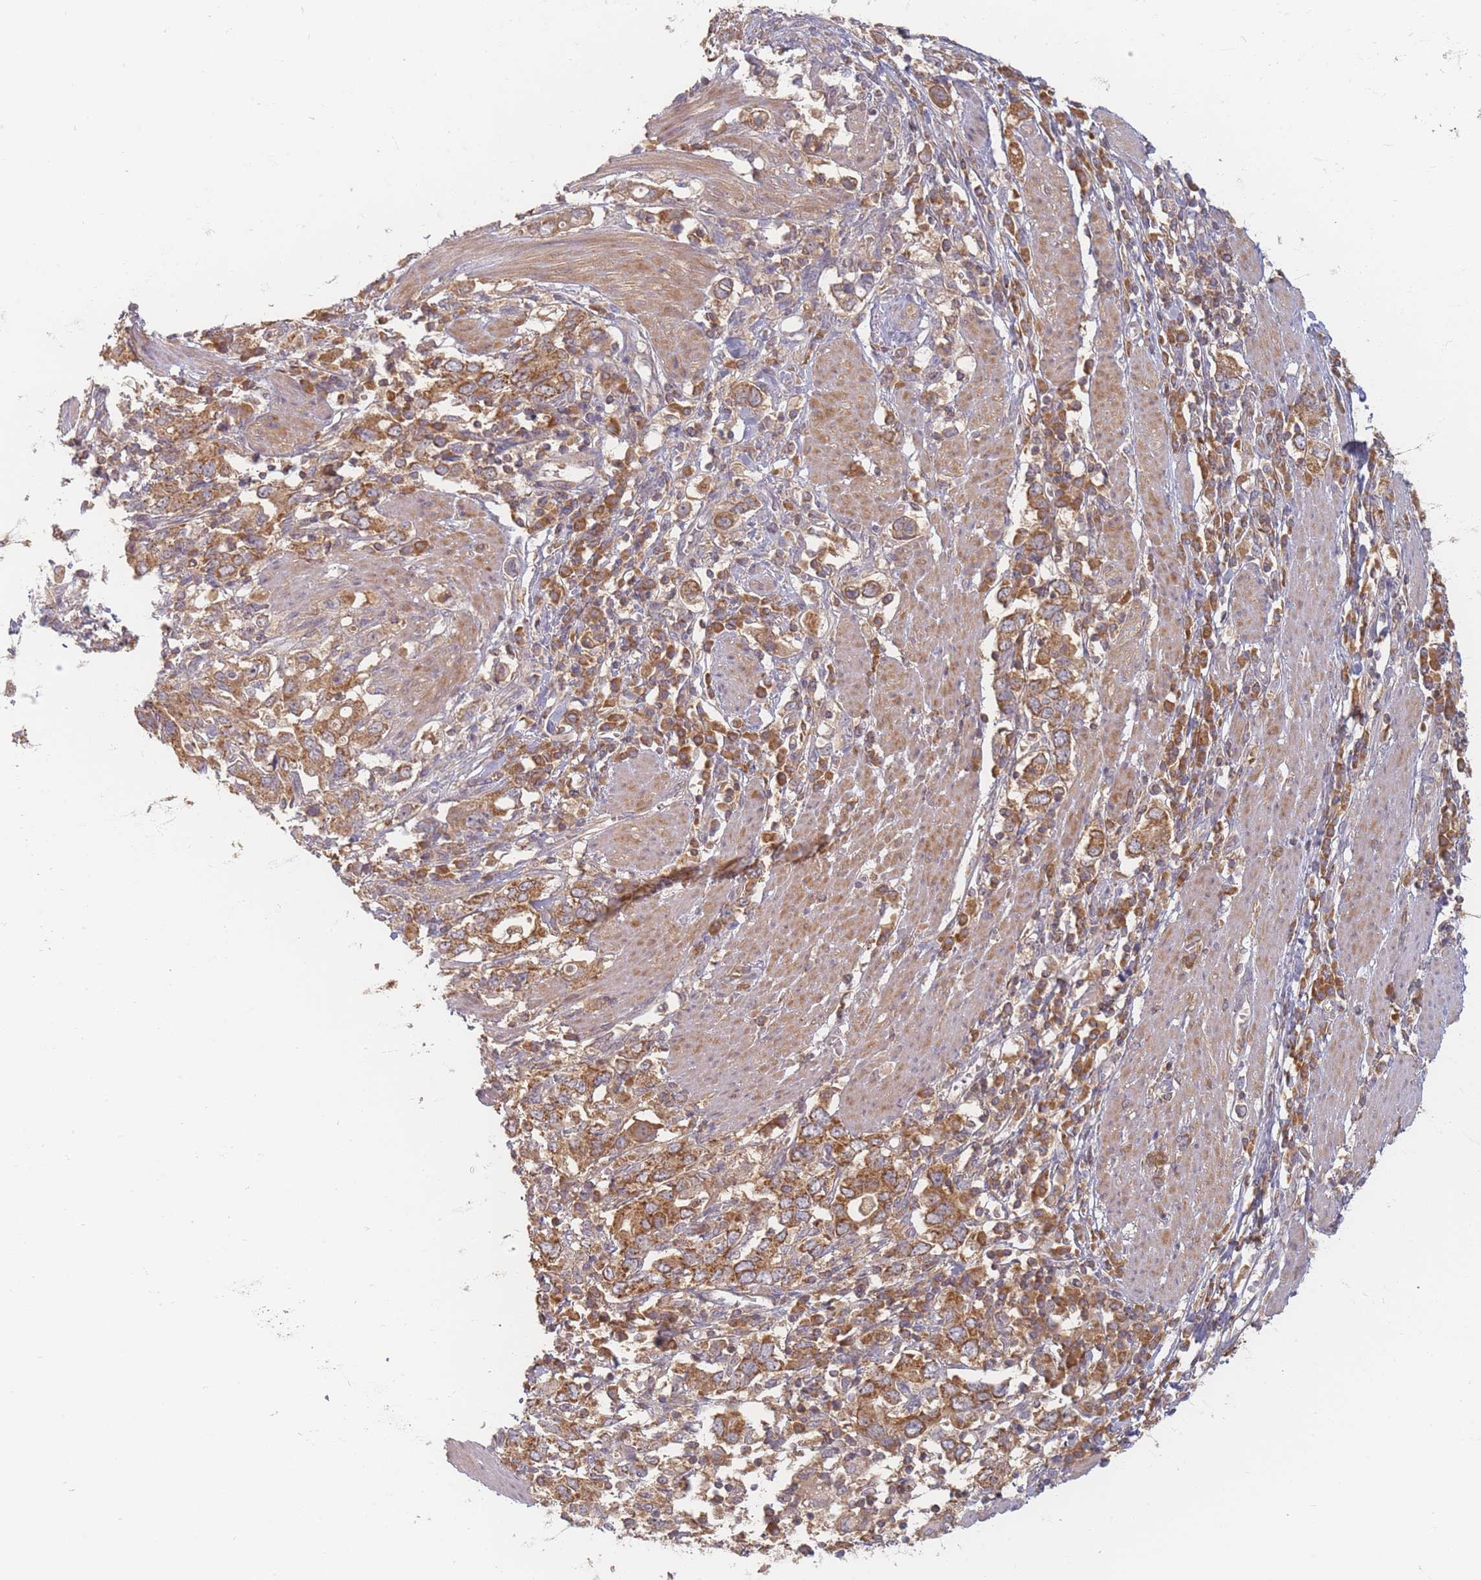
{"staining": {"intensity": "moderate", "quantity": ">75%", "location": "cytoplasmic/membranous"}, "tissue": "stomach cancer", "cell_type": "Tumor cells", "image_type": "cancer", "snomed": [{"axis": "morphology", "description": "Adenocarcinoma, NOS"}, {"axis": "topography", "description": "Stomach, upper"}, {"axis": "topography", "description": "Stomach"}], "caption": "Brown immunohistochemical staining in human stomach adenocarcinoma demonstrates moderate cytoplasmic/membranous positivity in approximately >75% of tumor cells.", "gene": "SLC35F3", "patient": {"sex": "male", "age": 62}}